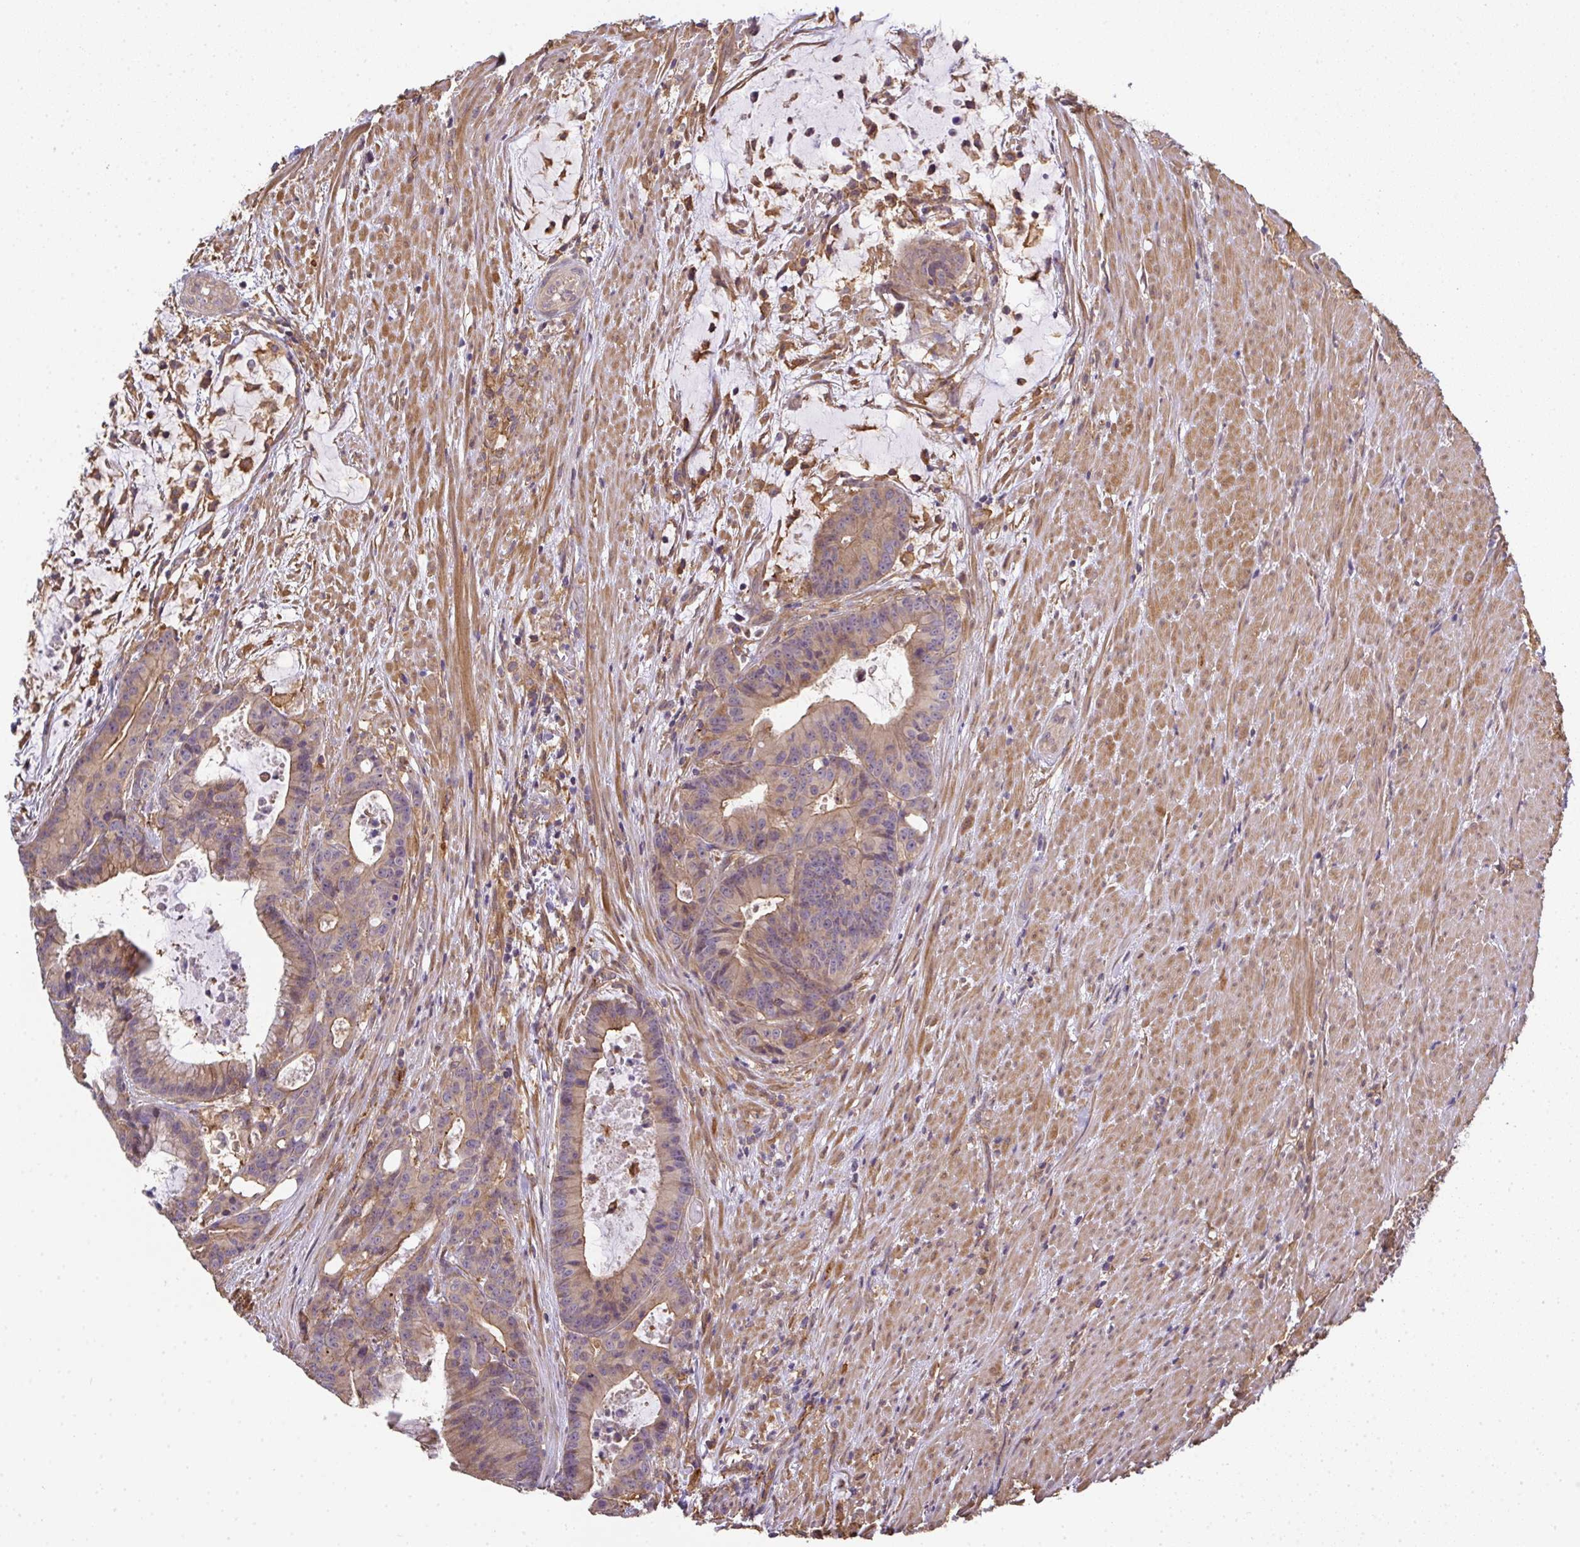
{"staining": {"intensity": "moderate", "quantity": "25%-75%", "location": "cytoplasmic/membranous"}, "tissue": "colorectal cancer", "cell_type": "Tumor cells", "image_type": "cancer", "snomed": [{"axis": "morphology", "description": "Adenocarcinoma, NOS"}, {"axis": "topography", "description": "Colon"}], "caption": "The photomicrograph demonstrates immunohistochemical staining of colorectal cancer (adenocarcinoma). There is moderate cytoplasmic/membranous staining is appreciated in approximately 25%-75% of tumor cells.", "gene": "EEF1AKMT1", "patient": {"sex": "female", "age": 78}}